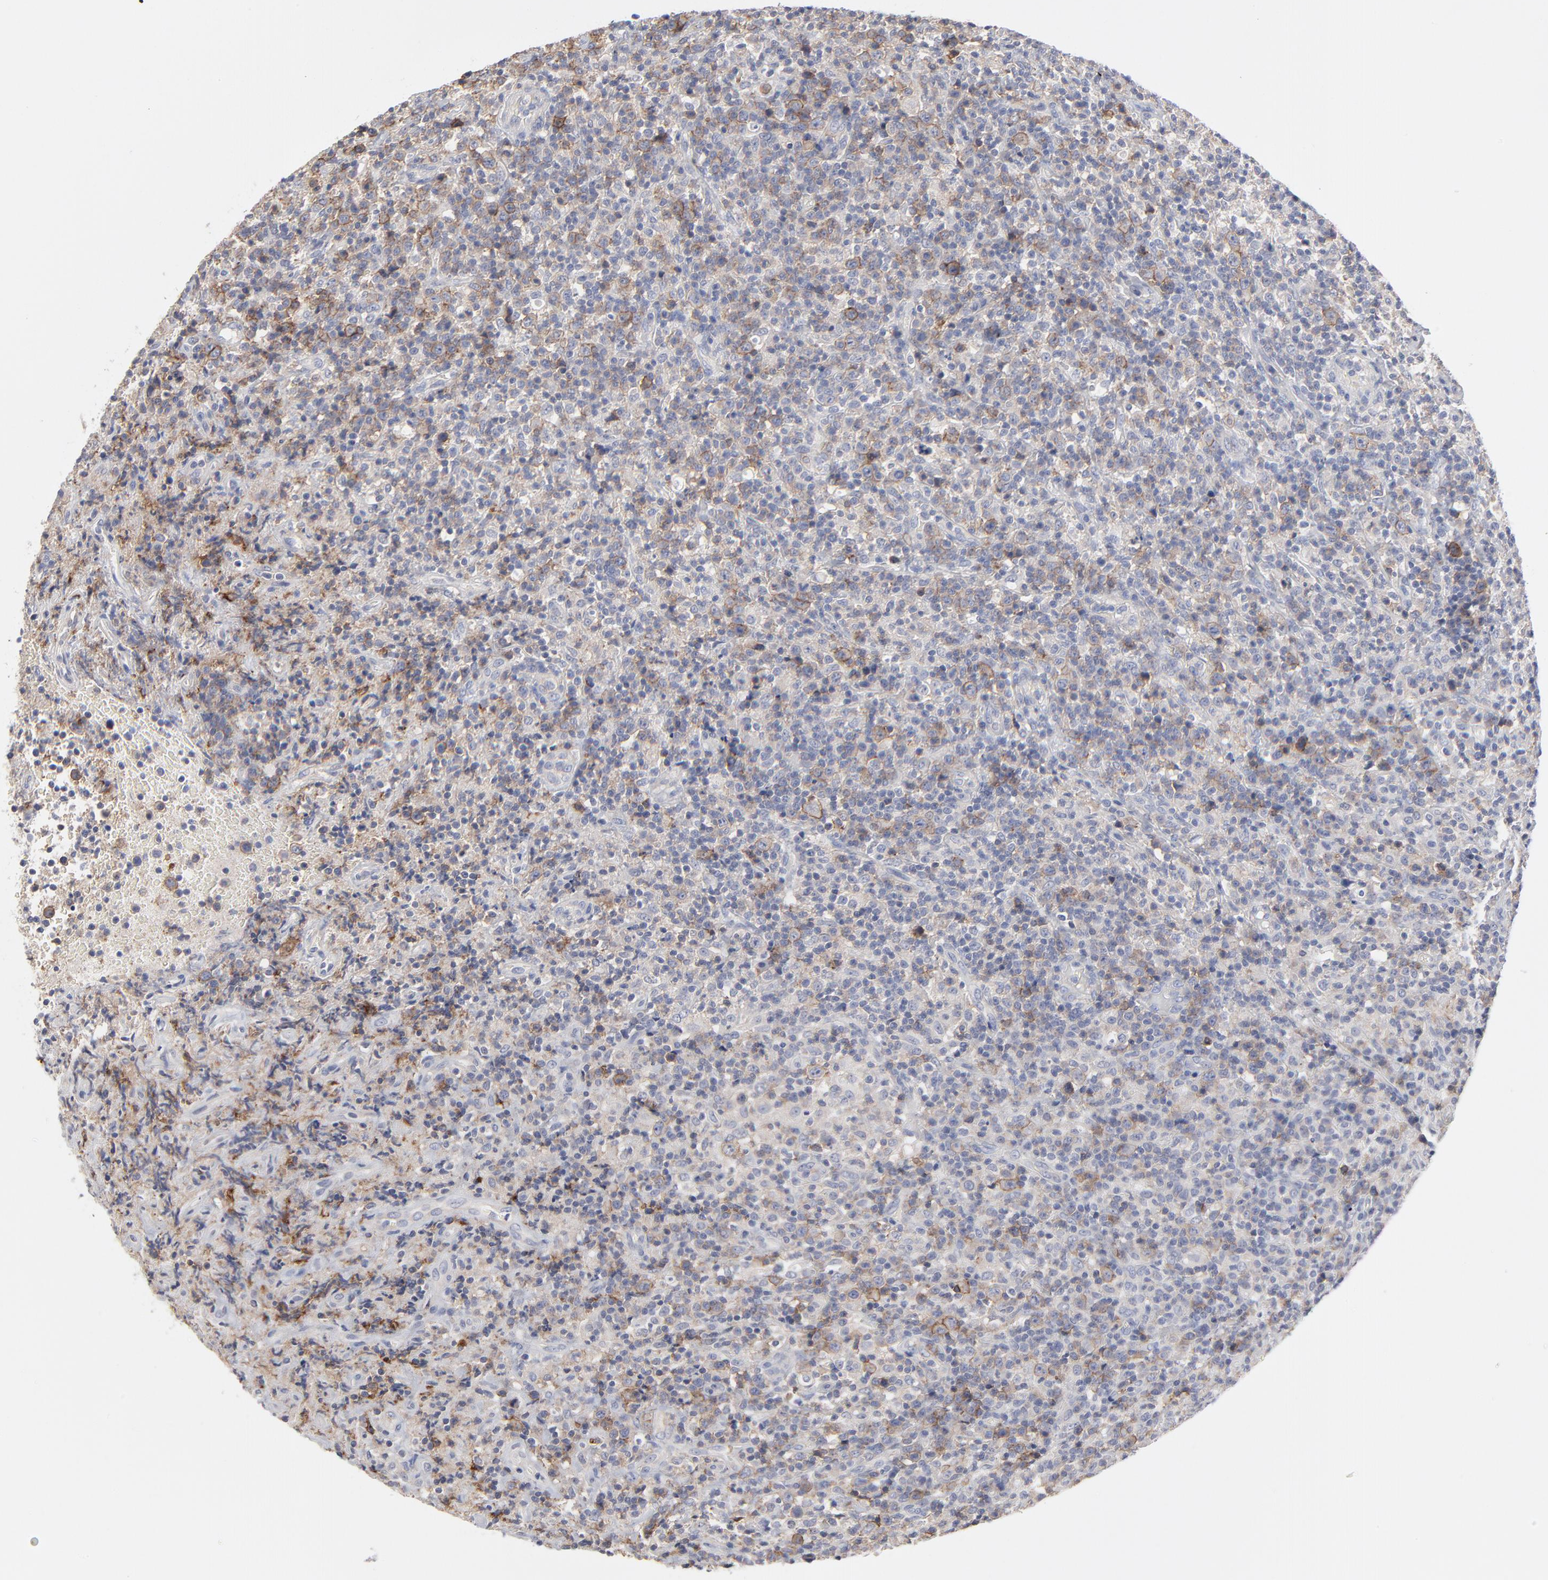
{"staining": {"intensity": "moderate", "quantity": "25%-75%", "location": "cytoplasmic/membranous"}, "tissue": "lymphoma", "cell_type": "Tumor cells", "image_type": "cancer", "snomed": [{"axis": "morphology", "description": "Hodgkin's disease, NOS"}, {"axis": "topography", "description": "Lymph node"}], "caption": "An IHC micrograph of tumor tissue is shown. Protein staining in brown shows moderate cytoplasmic/membranous positivity in Hodgkin's disease within tumor cells. The staining was performed using DAB, with brown indicating positive protein expression. Nuclei are stained blue with hematoxylin.", "gene": "SLC16A1", "patient": {"sex": "male", "age": 65}}